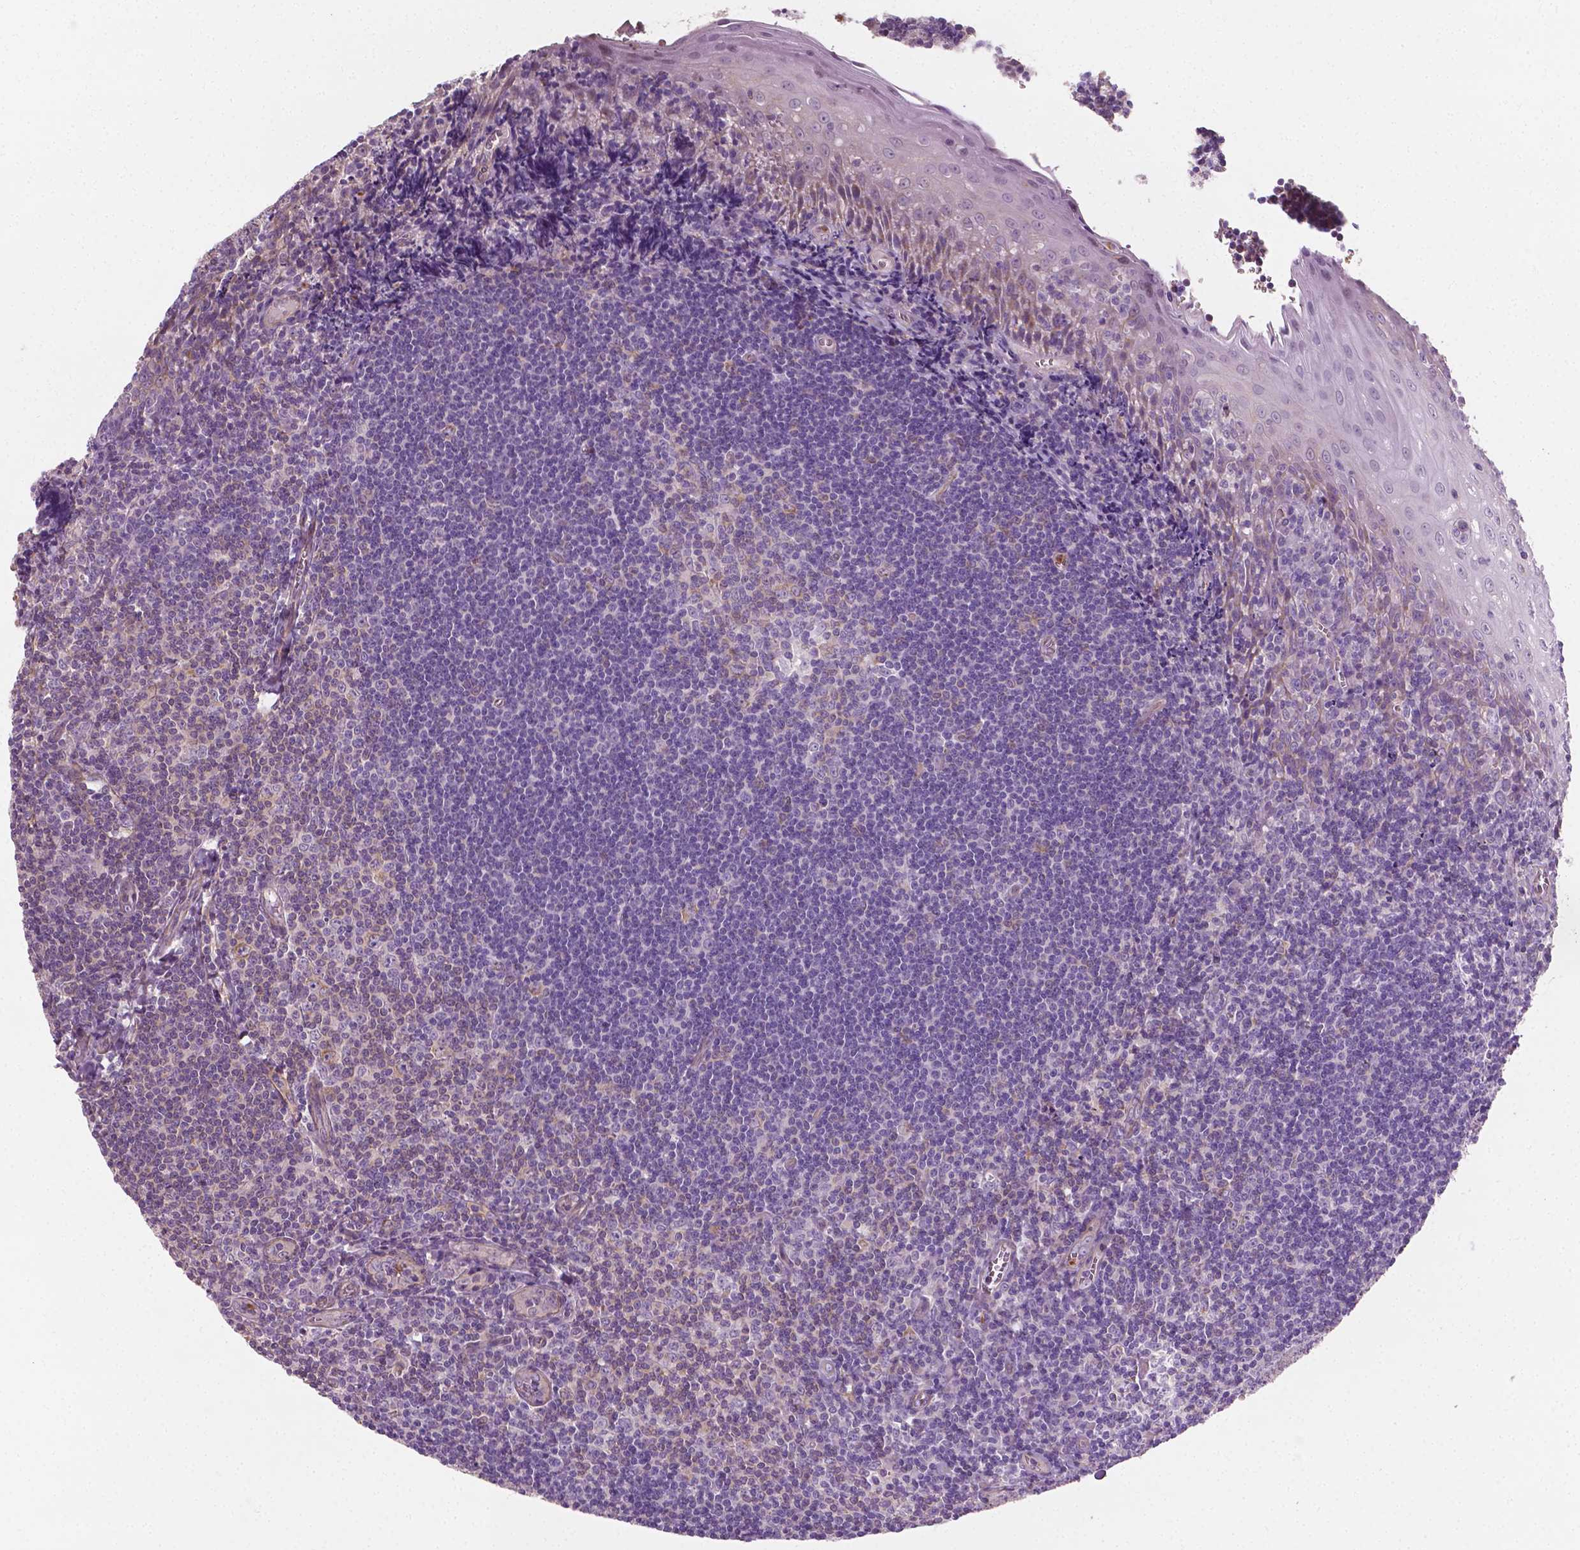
{"staining": {"intensity": "weak", "quantity": "<25%", "location": "cytoplasmic/membranous"}, "tissue": "tonsil", "cell_type": "Germinal center cells", "image_type": "normal", "snomed": [{"axis": "morphology", "description": "Normal tissue, NOS"}, {"axis": "morphology", "description": "Inflammation, NOS"}, {"axis": "topography", "description": "Tonsil"}], "caption": "Immunohistochemistry (IHC) histopathology image of normal human tonsil stained for a protein (brown), which exhibits no staining in germinal center cells.", "gene": "PTX3", "patient": {"sex": "female", "age": 31}}